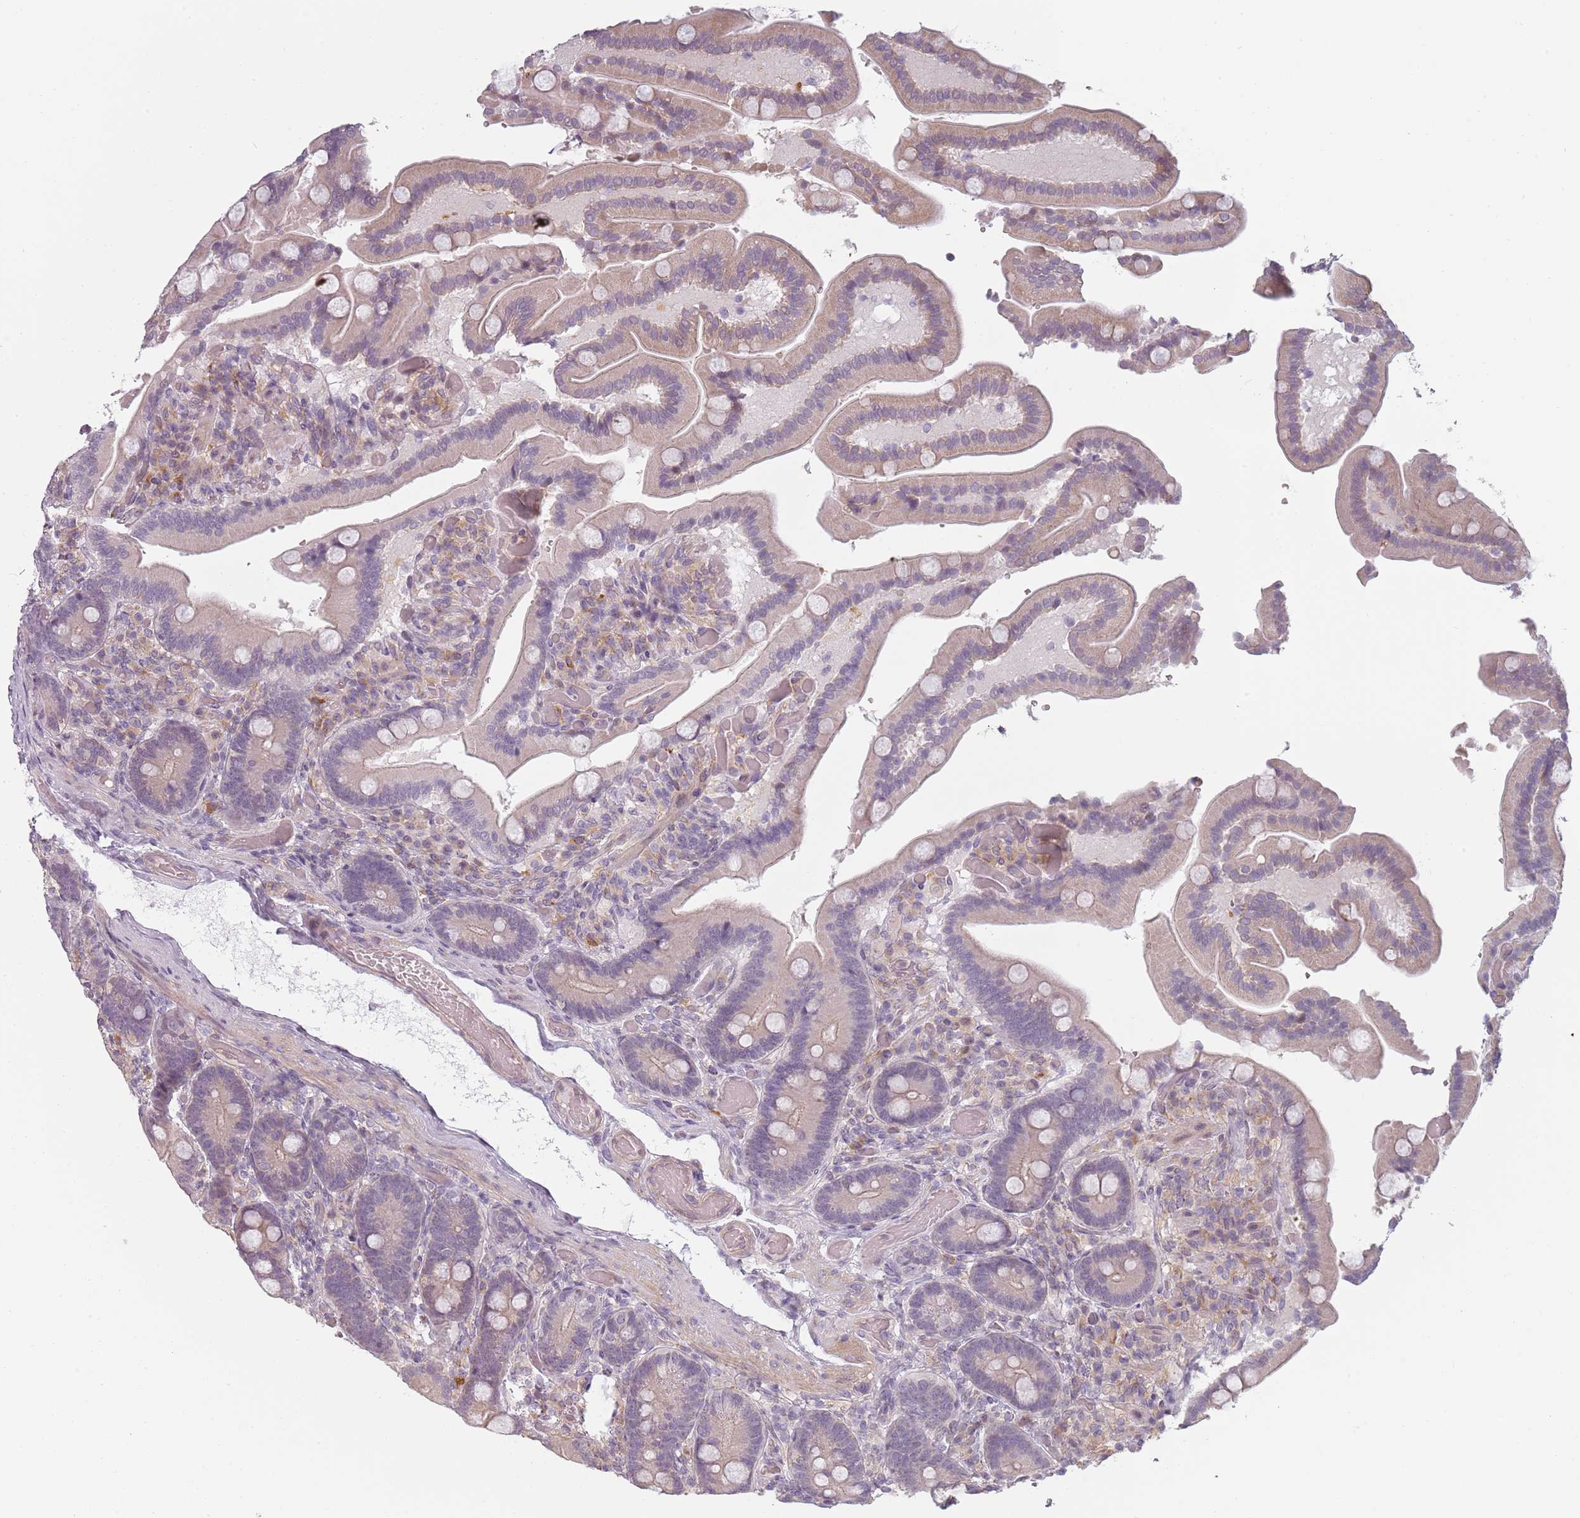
{"staining": {"intensity": "weak", "quantity": "<25%", "location": "cytoplasmic/membranous"}, "tissue": "duodenum", "cell_type": "Glandular cells", "image_type": "normal", "snomed": [{"axis": "morphology", "description": "Normal tissue, NOS"}, {"axis": "topography", "description": "Duodenum"}], "caption": "This is an IHC histopathology image of benign duodenum. There is no positivity in glandular cells.", "gene": "CC2D2B", "patient": {"sex": "female", "age": 62}}